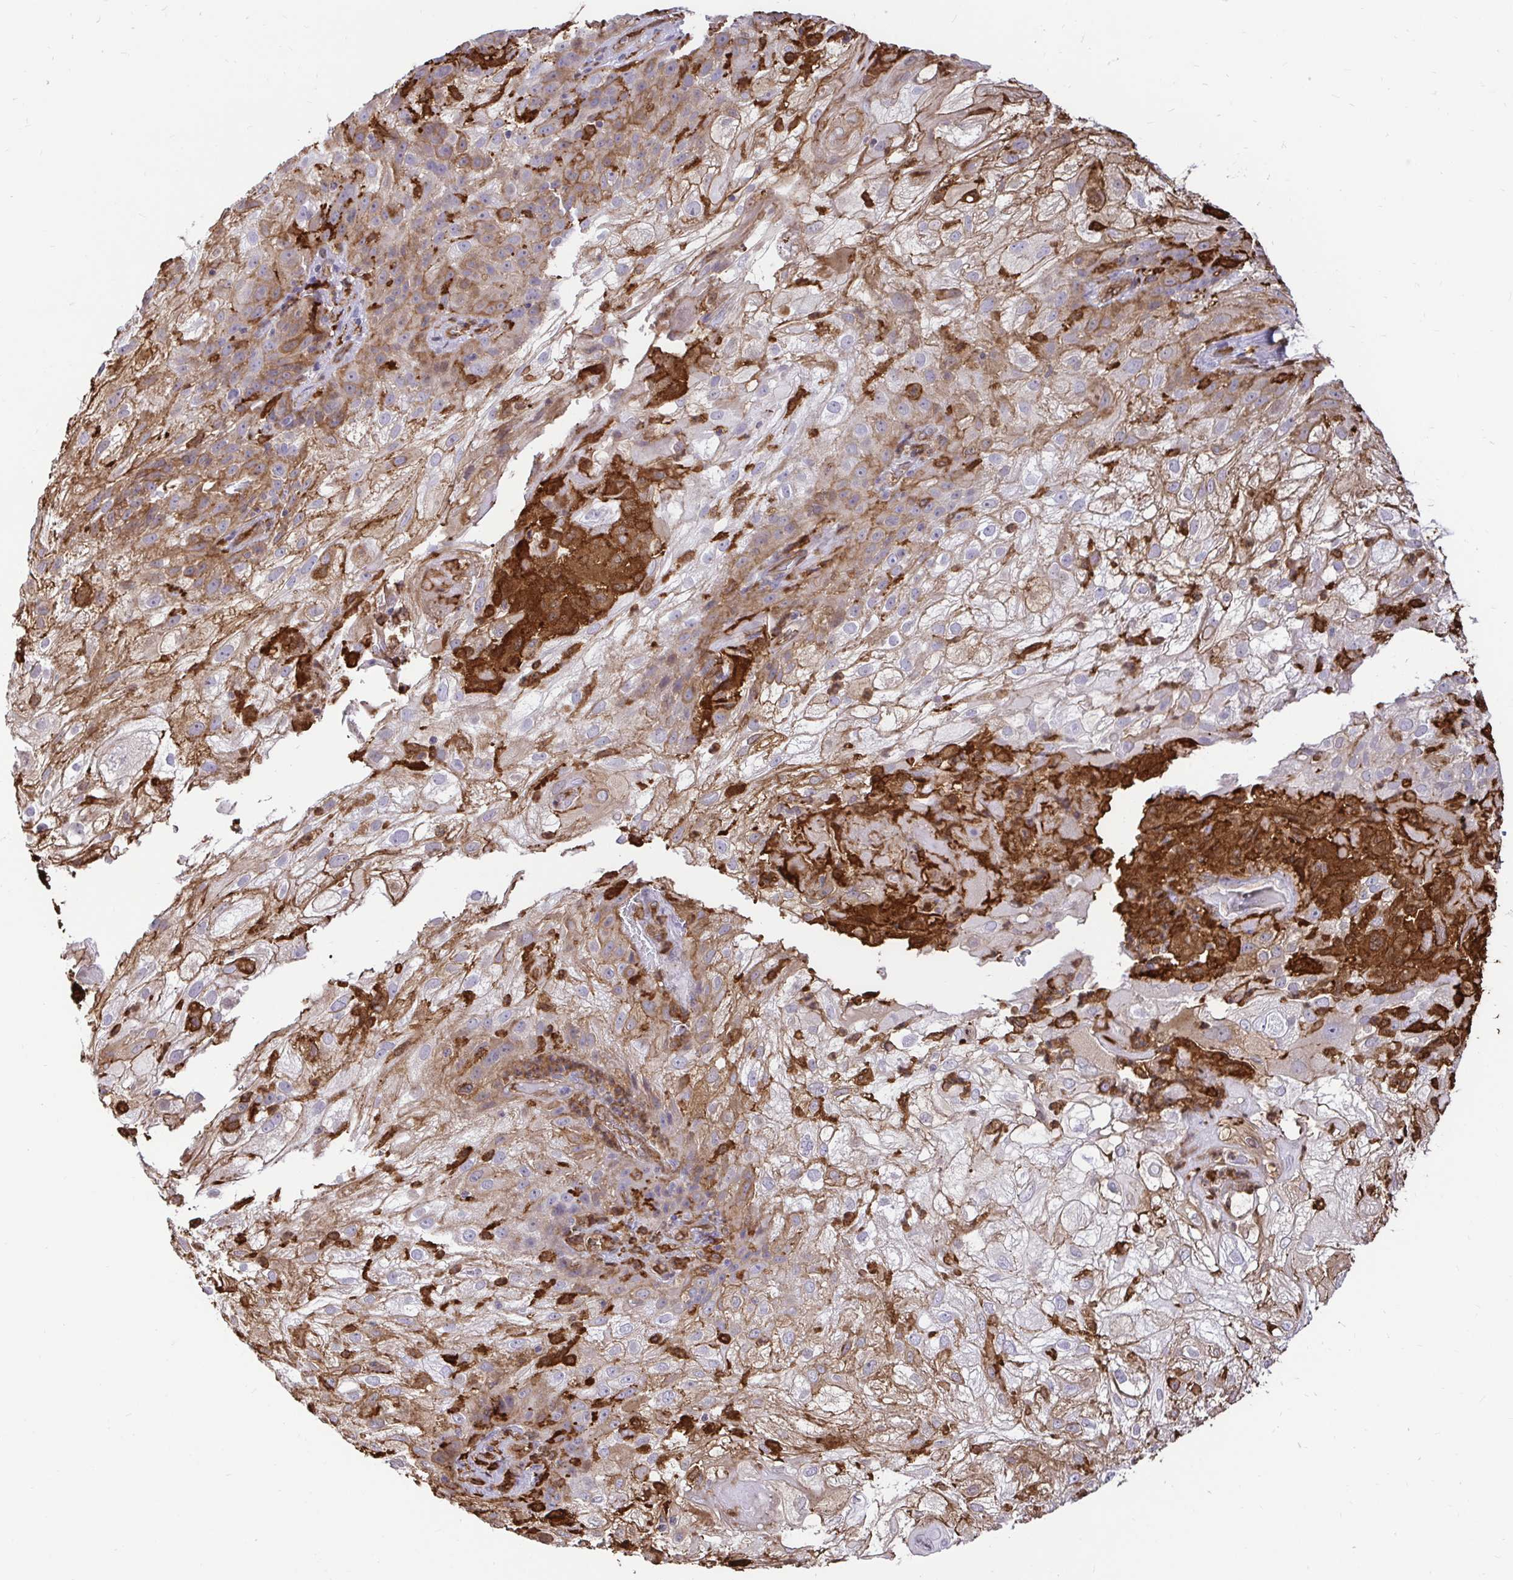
{"staining": {"intensity": "moderate", "quantity": "25%-75%", "location": "cytoplasmic/membranous"}, "tissue": "skin cancer", "cell_type": "Tumor cells", "image_type": "cancer", "snomed": [{"axis": "morphology", "description": "Normal tissue, NOS"}, {"axis": "morphology", "description": "Squamous cell carcinoma, NOS"}, {"axis": "topography", "description": "Skin"}], "caption": "Skin cancer stained with a protein marker shows moderate staining in tumor cells.", "gene": "GSN", "patient": {"sex": "female", "age": 83}}